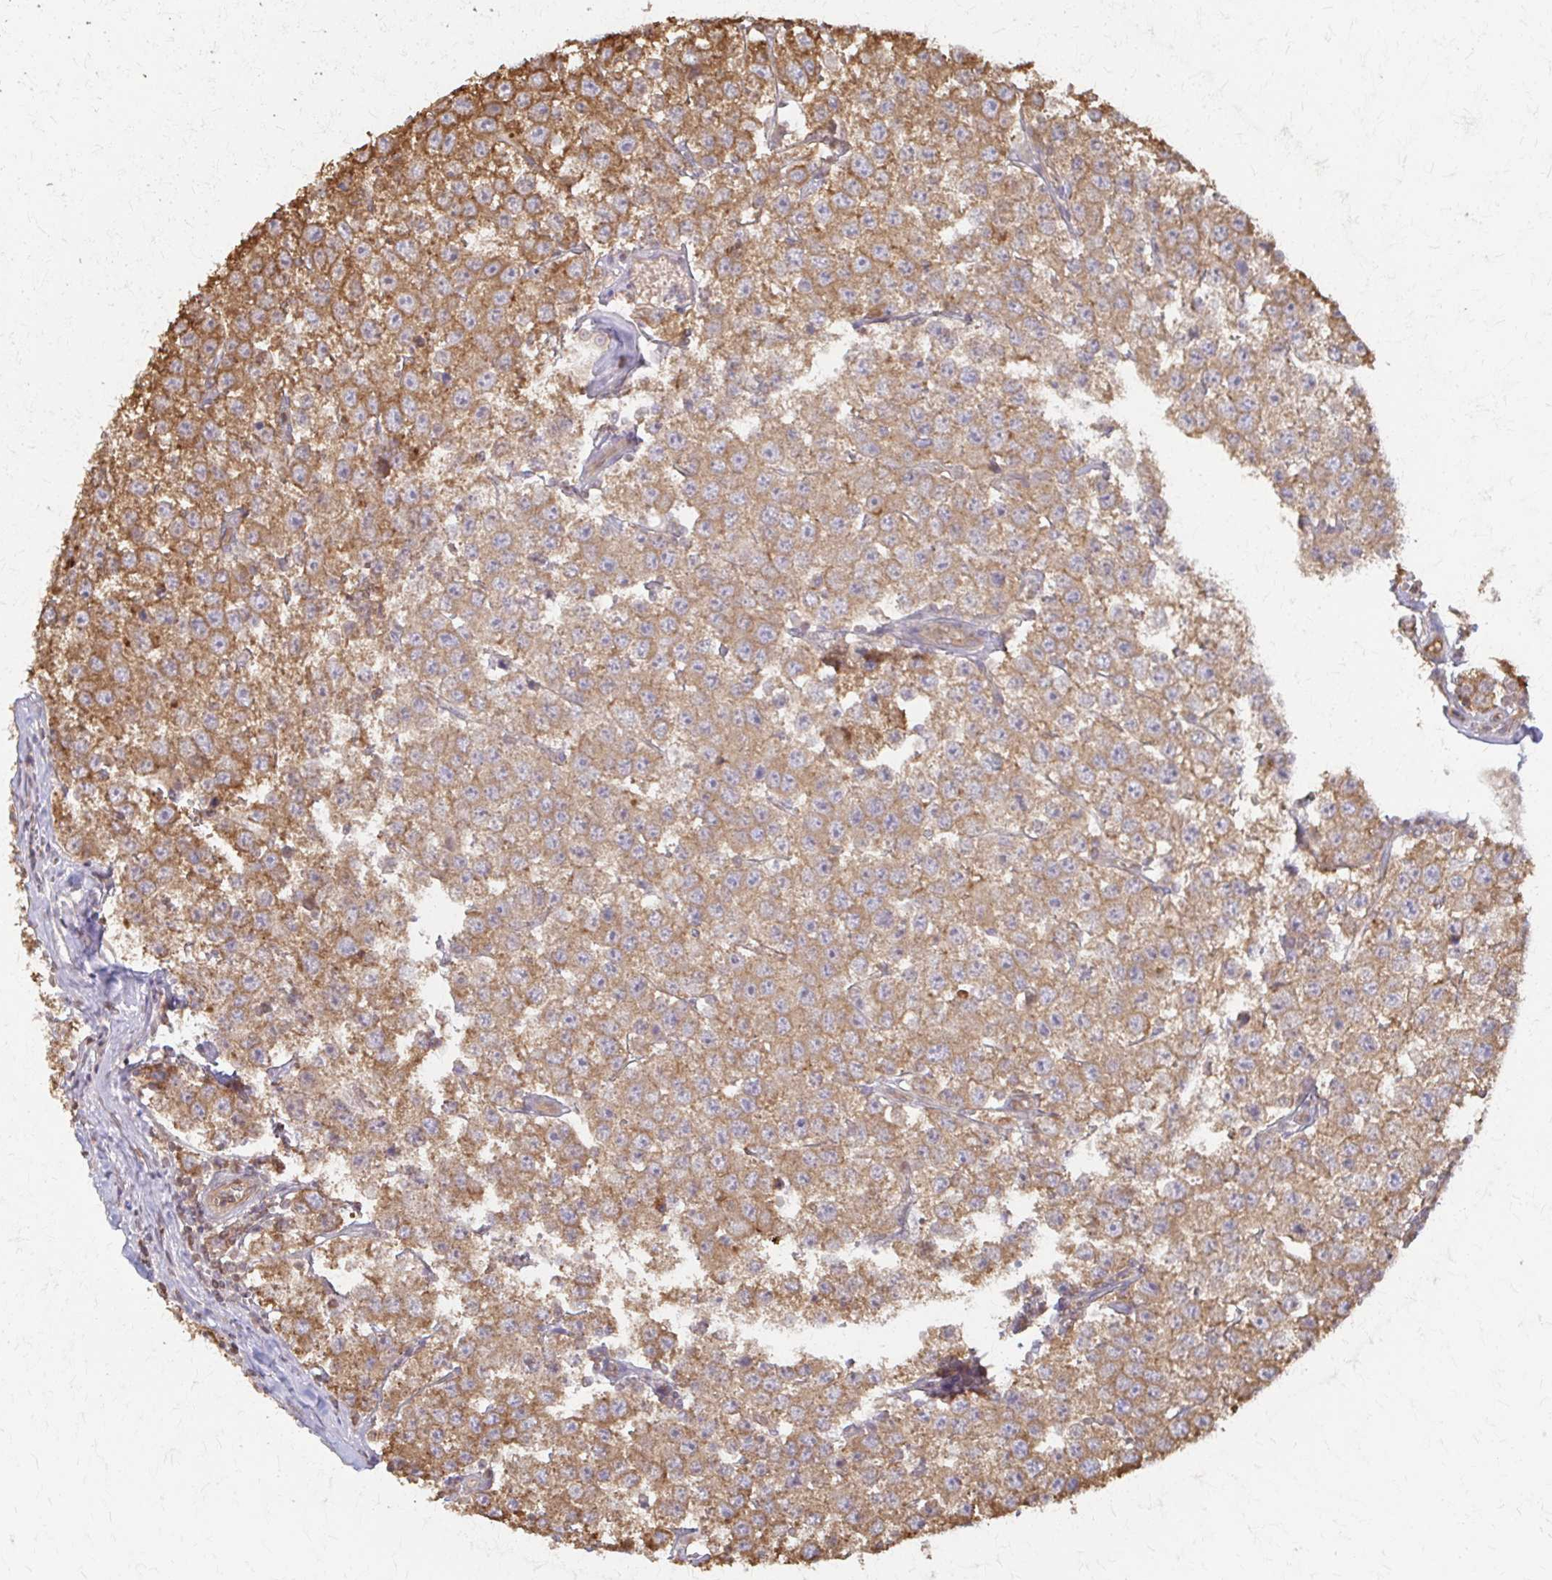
{"staining": {"intensity": "moderate", "quantity": "25%-75%", "location": "cytoplasmic/membranous"}, "tissue": "testis cancer", "cell_type": "Tumor cells", "image_type": "cancer", "snomed": [{"axis": "morphology", "description": "Seminoma, NOS"}, {"axis": "topography", "description": "Testis"}], "caption": "Seminoma (testis) tissue shows moderate cytoplasmic/membranous positivity in about 25%-75% of tumor cells, visualized by immunohistochemistry.", "gene": "ARHGAP35", "patient": {"sex": "male", "age": 34}}